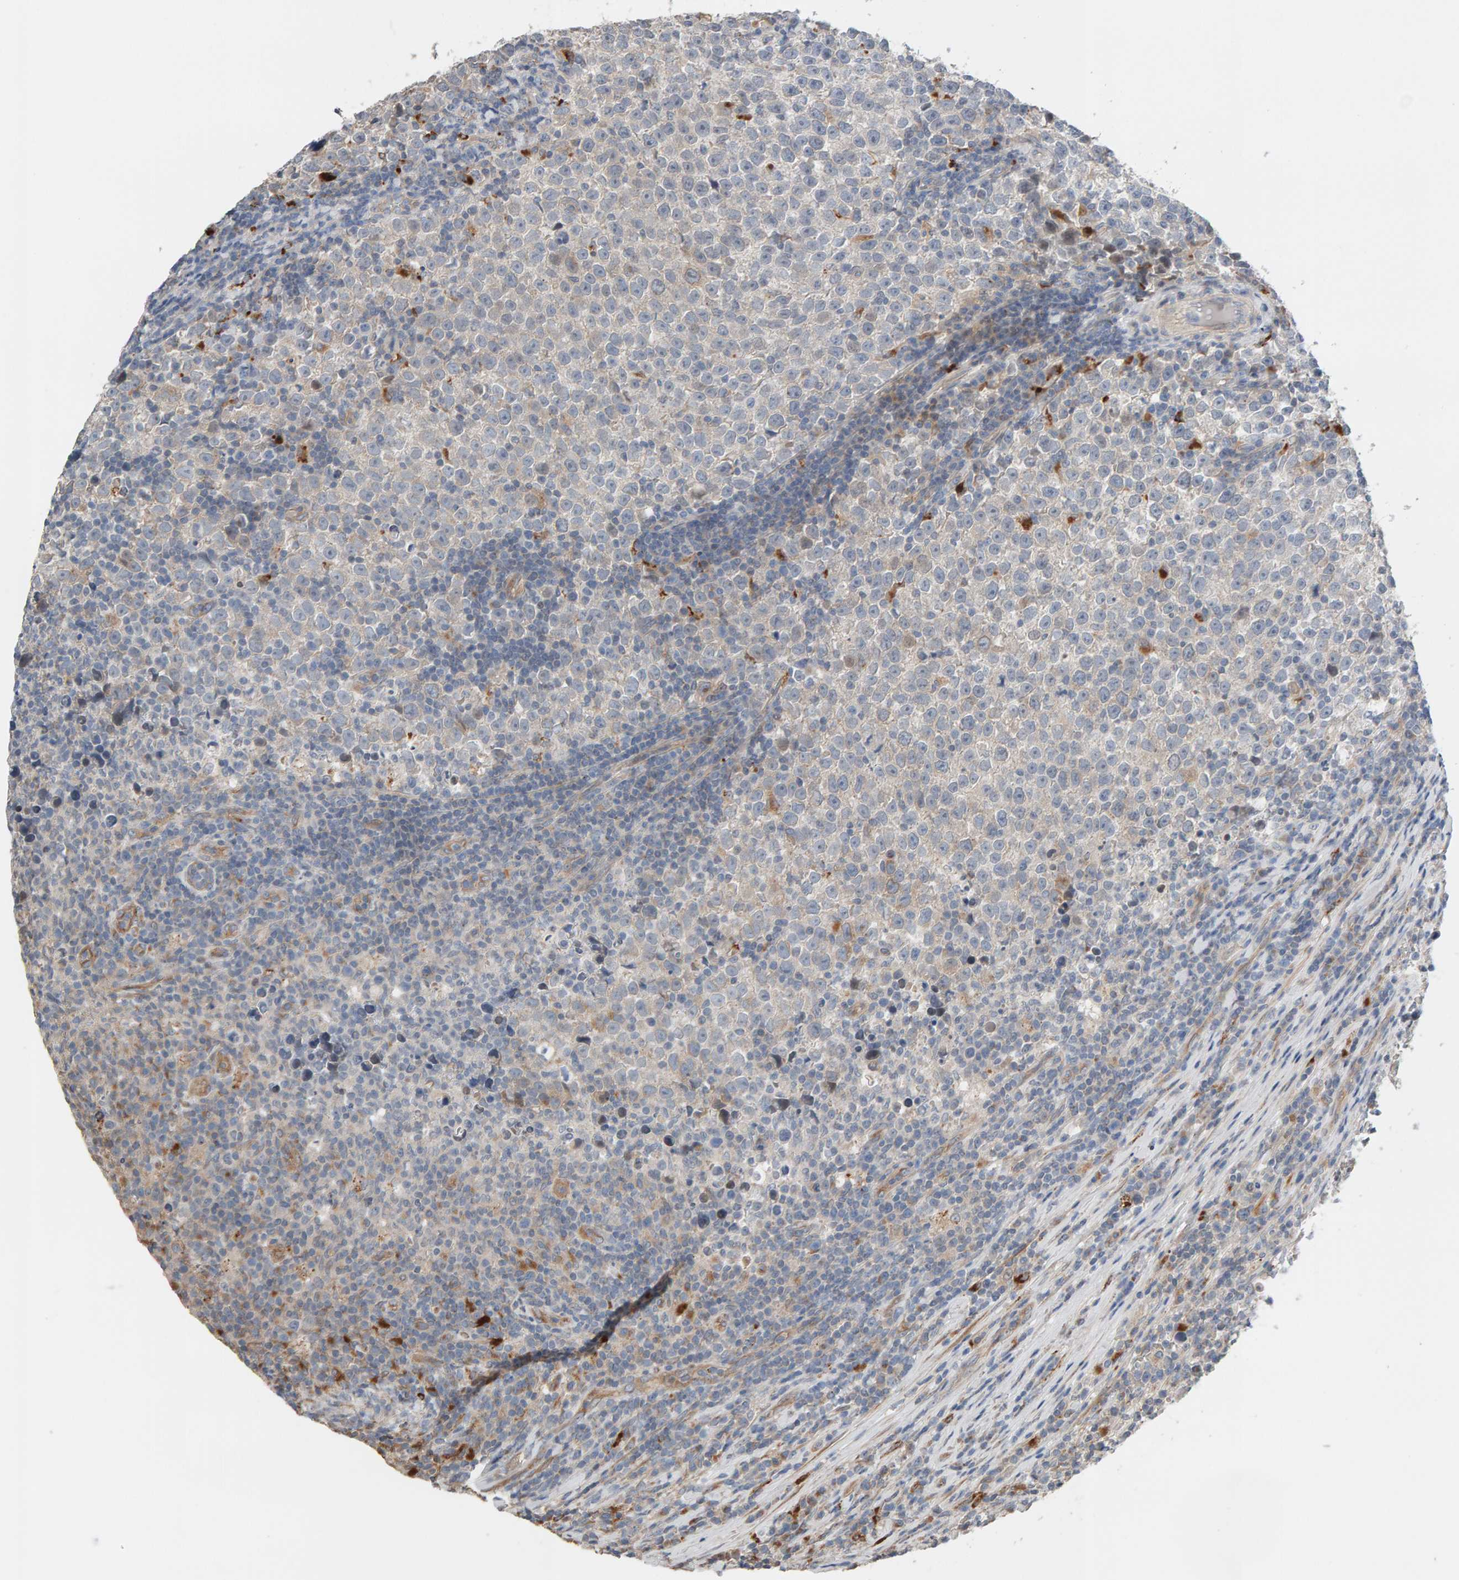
{"staining": {"intensity": "weak", "quantity": "25%-75%", "location": "cytoplasmic/membranous"}, "tissue": "testis cancer", "cell_type": "Tumor cells", "image_type": "cancer", "snomed": [{"axis": "morphology", "description": "Normal tissue, NOS"}, {"axis": "morphology", "description": "Seminoma, NOS"}, {"axis": "topography", "description": "Testis"}], "caption": "A brown stain highlights weak cytoplasmic/membranous staining of a protein in human testis seminoma tumor cells.", "gene": "IPPK", "patient": {"sex": "male", "age": 43}}